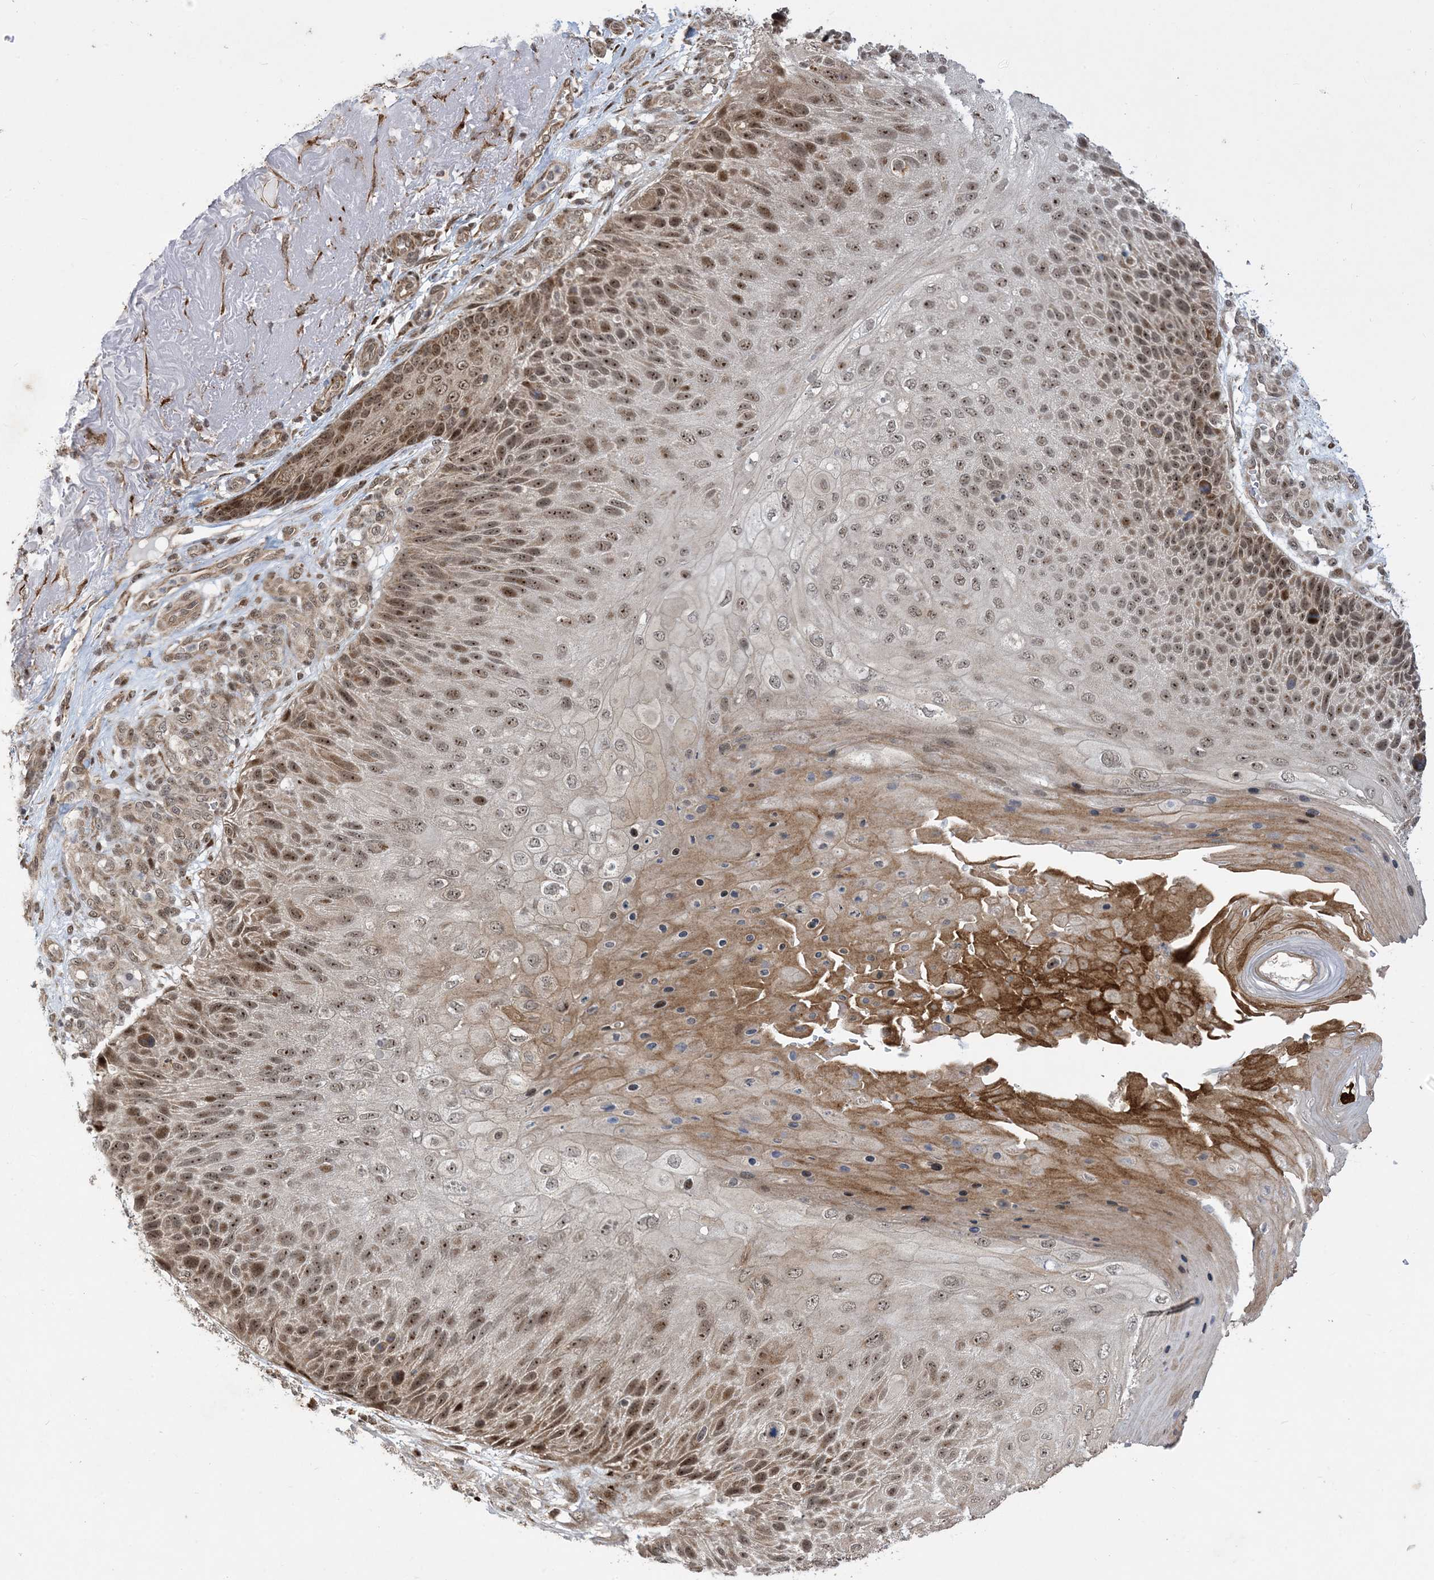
{"staining": {"intensity": "strong", "quantity": ">75%", "location": "cytoplasmic/membranous,nuclear"}, "tissue": "skin cancer", "cell_type": "Tumor cells", "image_type": "cancer", "snomed": [{"axis": "morphology", "description": "Squamous cell carcinoma, NOS"}, {"axis": "topography", "description": "Skin"}], "caption": "Tumor cells display high levels of strong cytoplasmic/membranous and nuclear staining in approximately >75% of cells in human skin cancer.", "gene": "FAM9B", "patient": {"sex": "female", "age": 88}}